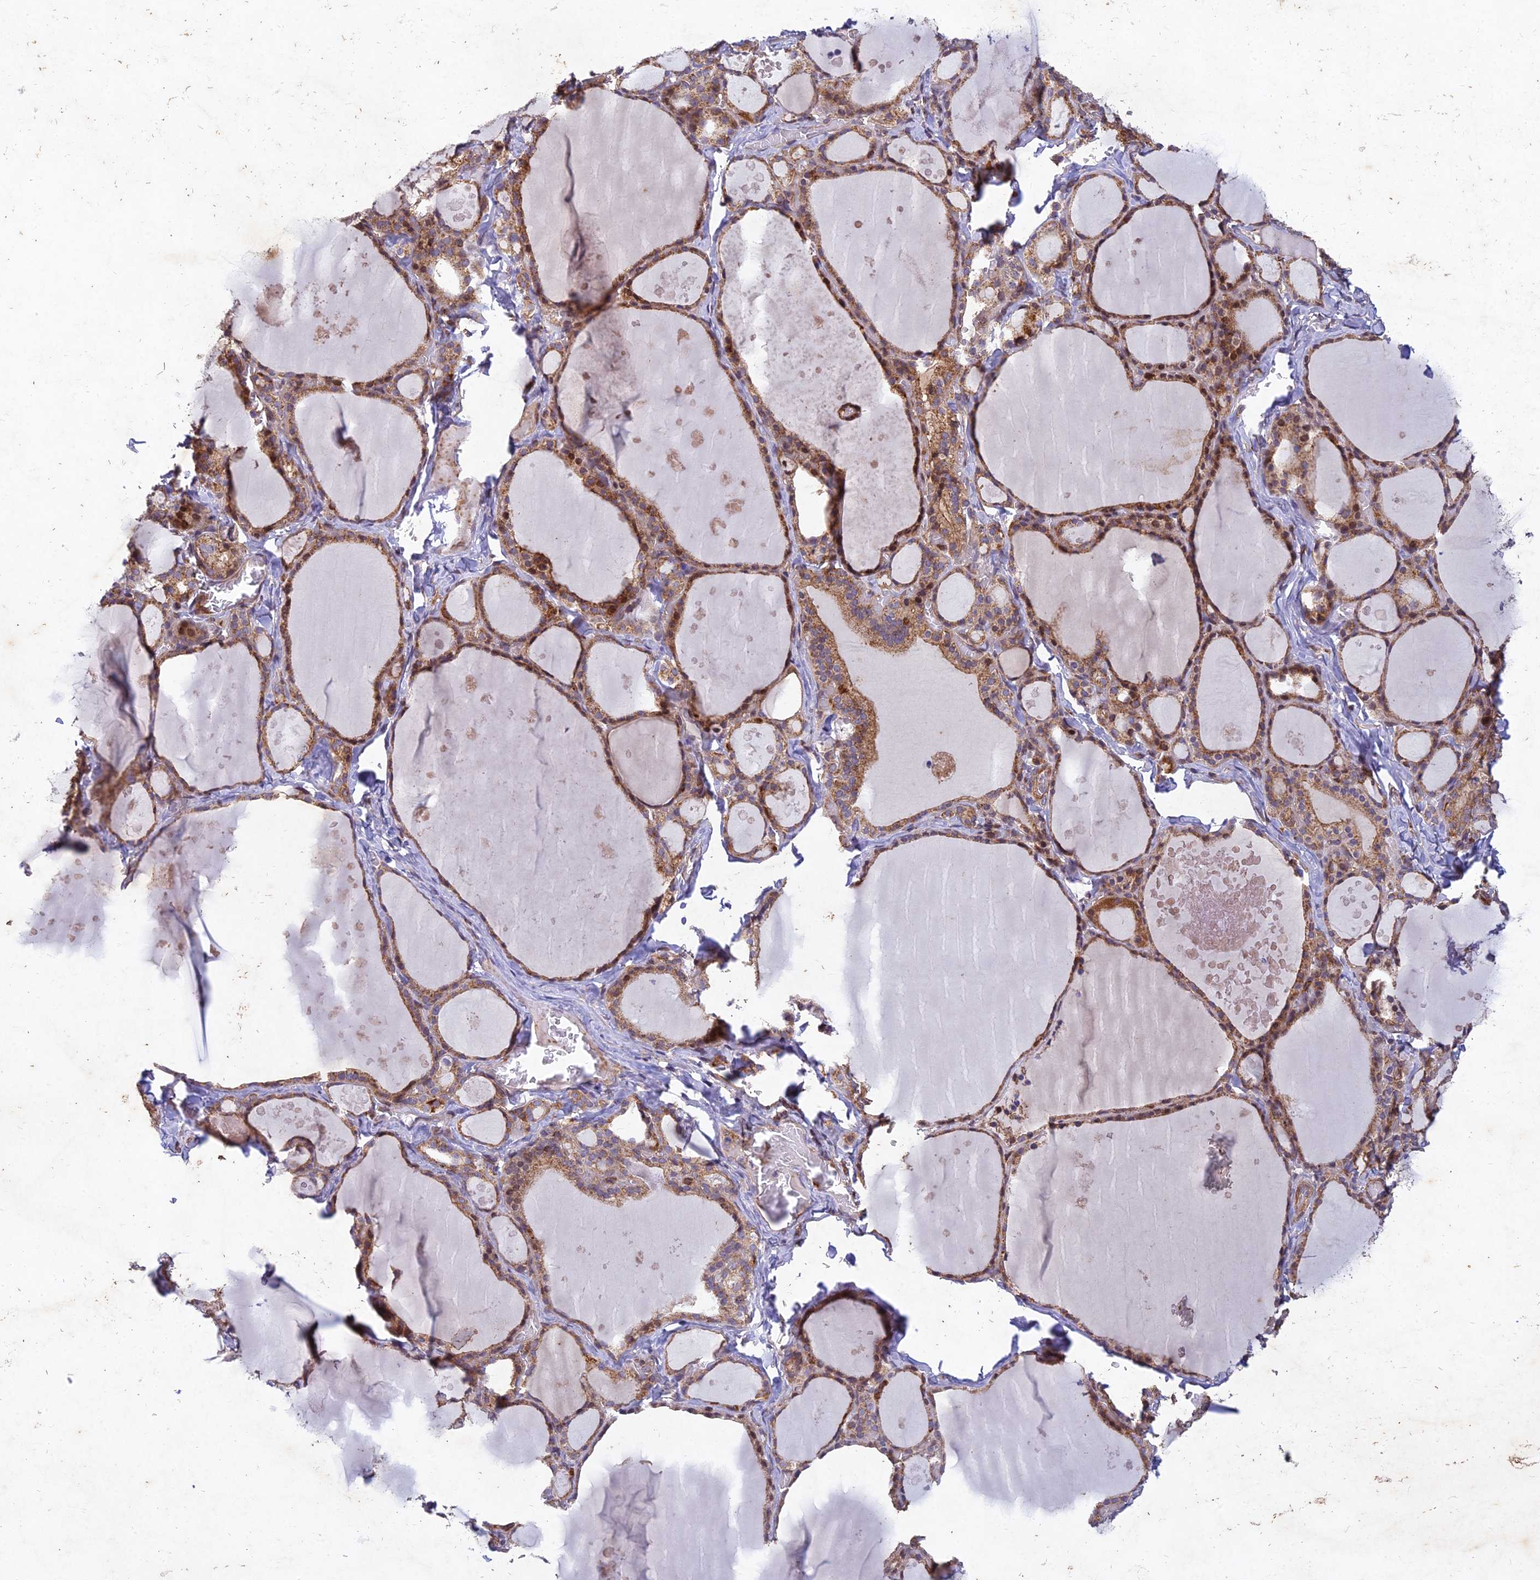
{"staining": {"intensity": "moderate", "quantity": ">75%", "location": "cytoplasmic/membranous"}, "tissue": "thyroid gland", "cell_type": "Glandular cells", "image_type": "normal", "snomed": [{"axis": "morphology", "description": "Normal tissue, NOS"}, {"axis": "topography", "description": "Thyroid gland"}], "caption": "Immunohistochemistry (IHC) image of normal human thyroid gland stained for a protein (brown), which exhibits medium levels of moderate cytoplasmic/membranous staining in about >75% of glandular cells.", "gene": "RELCH", "patient": {"sex": "male", "age": 56}}